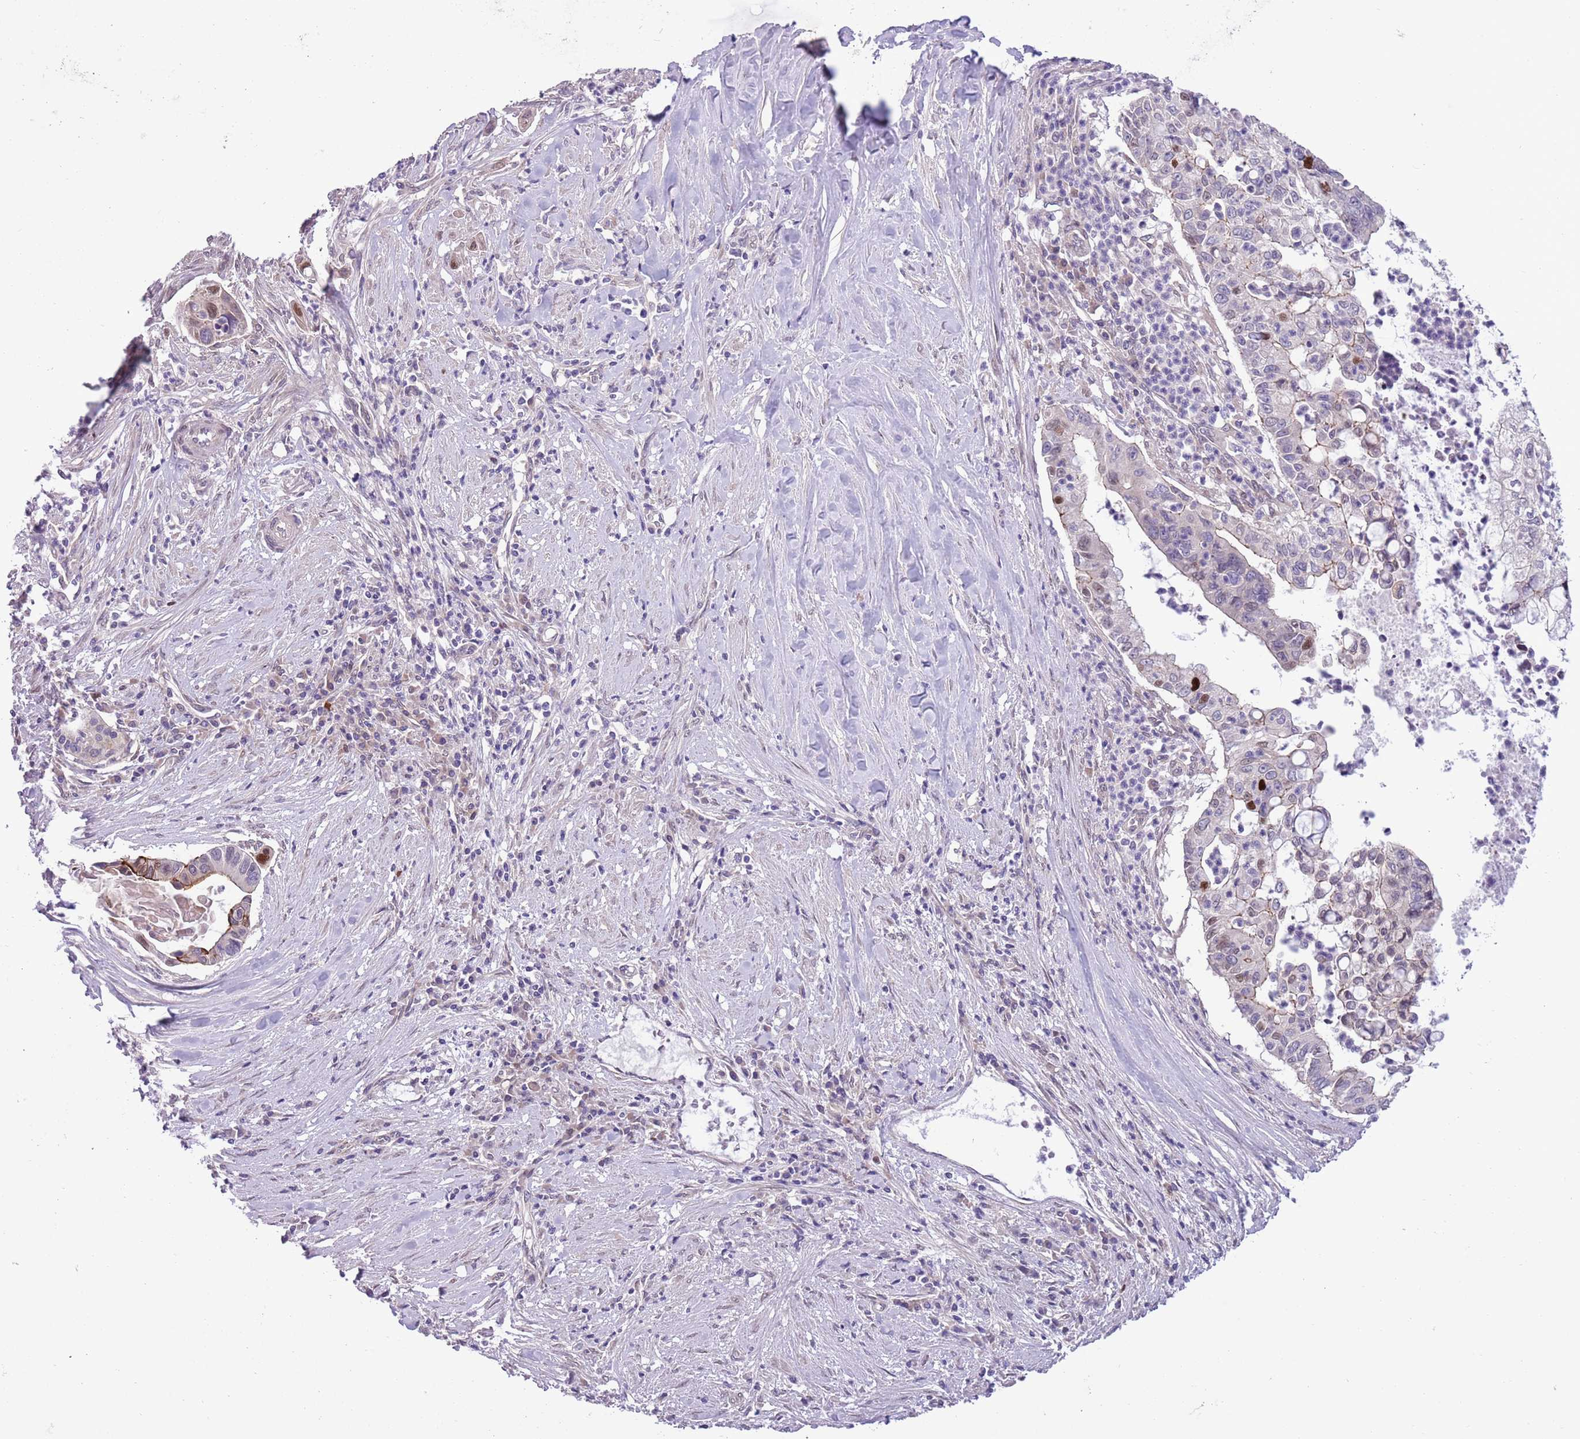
{"staining": {"intensity": "moderate", "quantity": "<25%", "location": "cytoplasmic/membranous,nuclear"}, "tissue": "pancreatic cancer", "cell_type": "Tumor cells", "image_type": "cancer", "snomed": [{"axis": "morphology", "description": "Adenocarcinoma, NOS"}, {"axis": "topography", "description": "Pancreas"}], "caption": "Protein expression analysis of human adenocarcinoma (pancreatic) reveals moderate cytoplasmic/membranous and nuclear expression in approximately <25% of tumor cells.", "gene": "CCND2", "patient": {"sex": "male", "age": 73}}